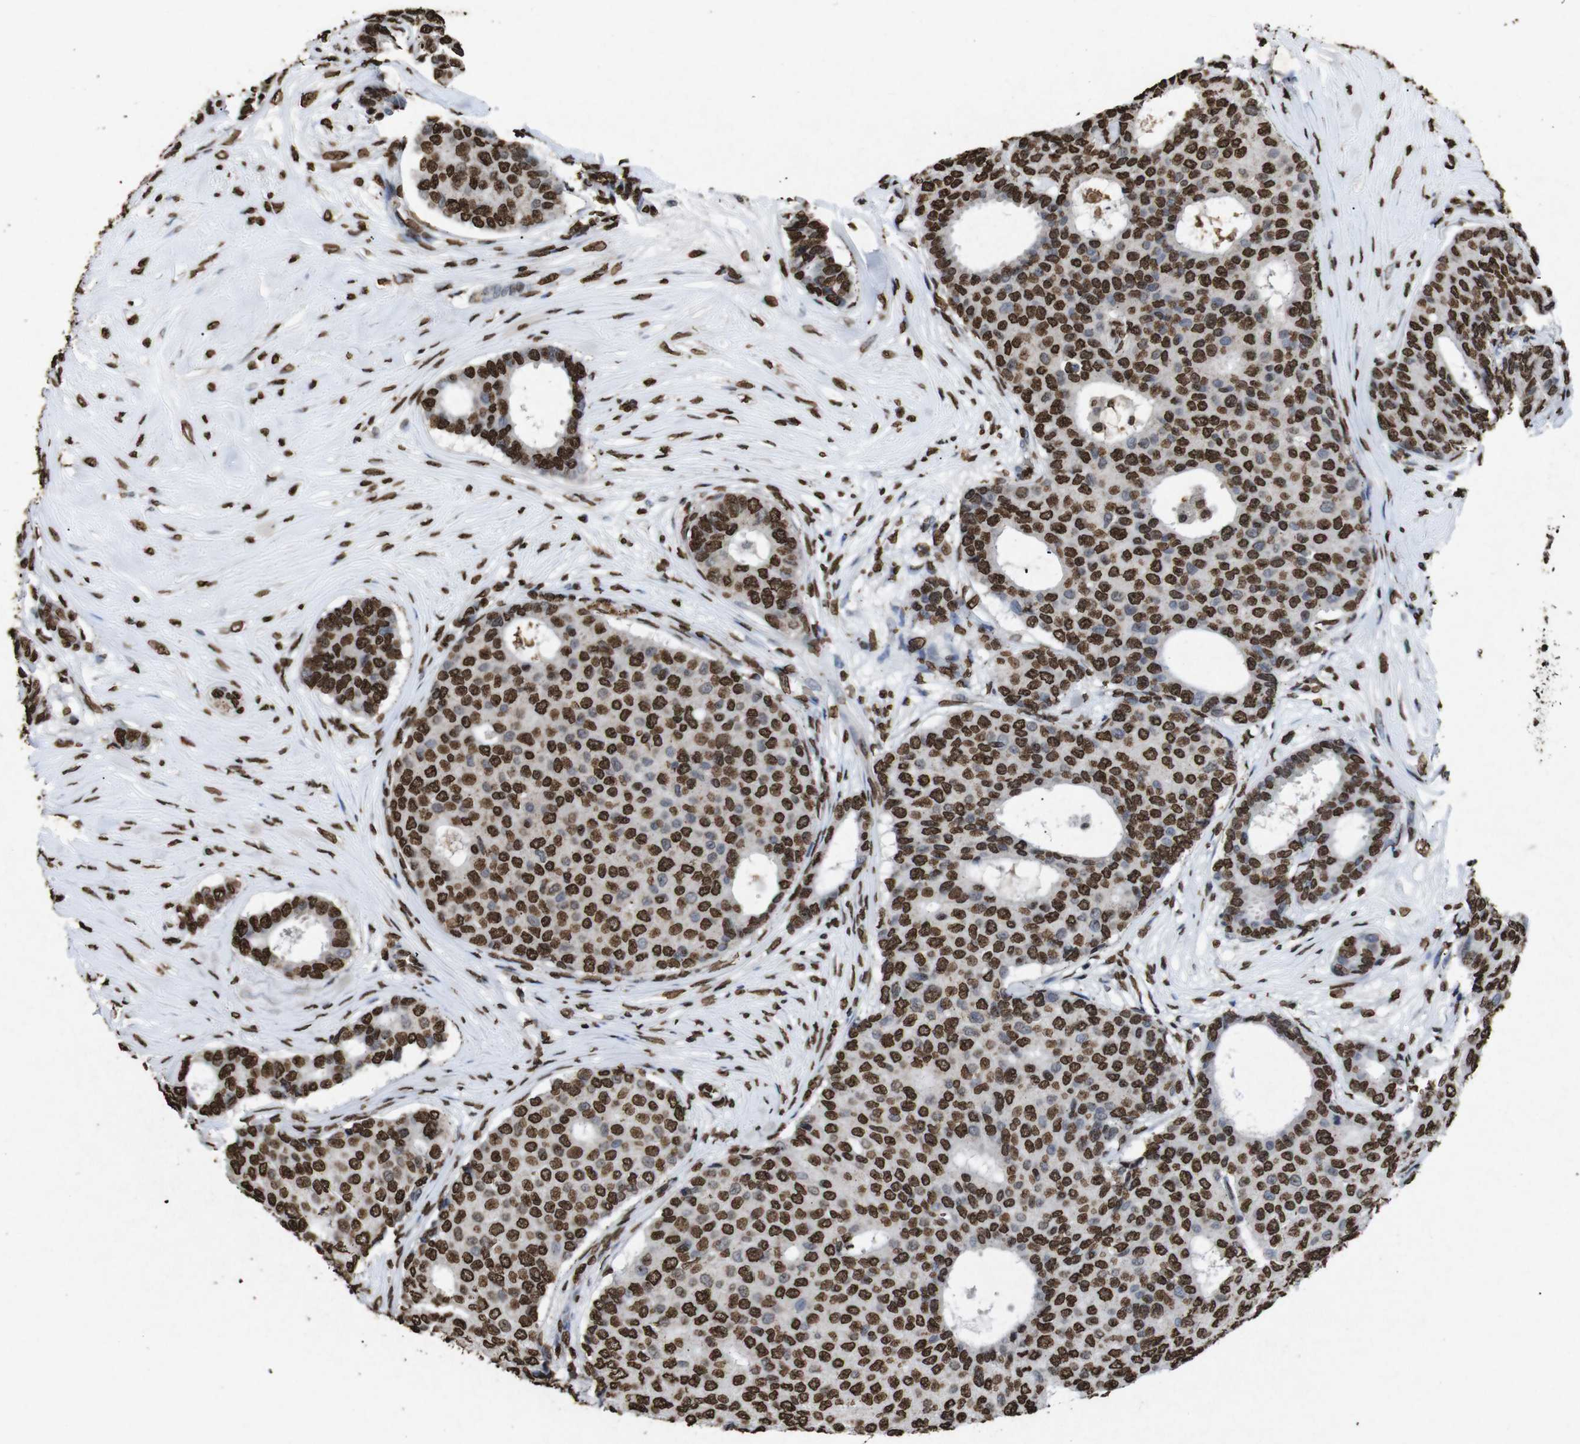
{"staining": {"intensity": "strong", "quantity": ">75%", "location": "nuclear"}, "tissue": "breast cancer", "cell_type": "Tumor cells", "image_type": "cancer", "snomed": [{"axis": "morphology", "description": "Duct carcinoma"}, {"axis": "topography", "description": "Breast"}], "caption": "Tumor cells exhibit strong nuclear staining in about >75% of cells in breast cancer (infiltrating ductal carcinoma). (brown staining indicates protein expression, while blue staining denotes nuclei).", "gene": "MDM2", "patient": {"sex": "female", "age": 75}}